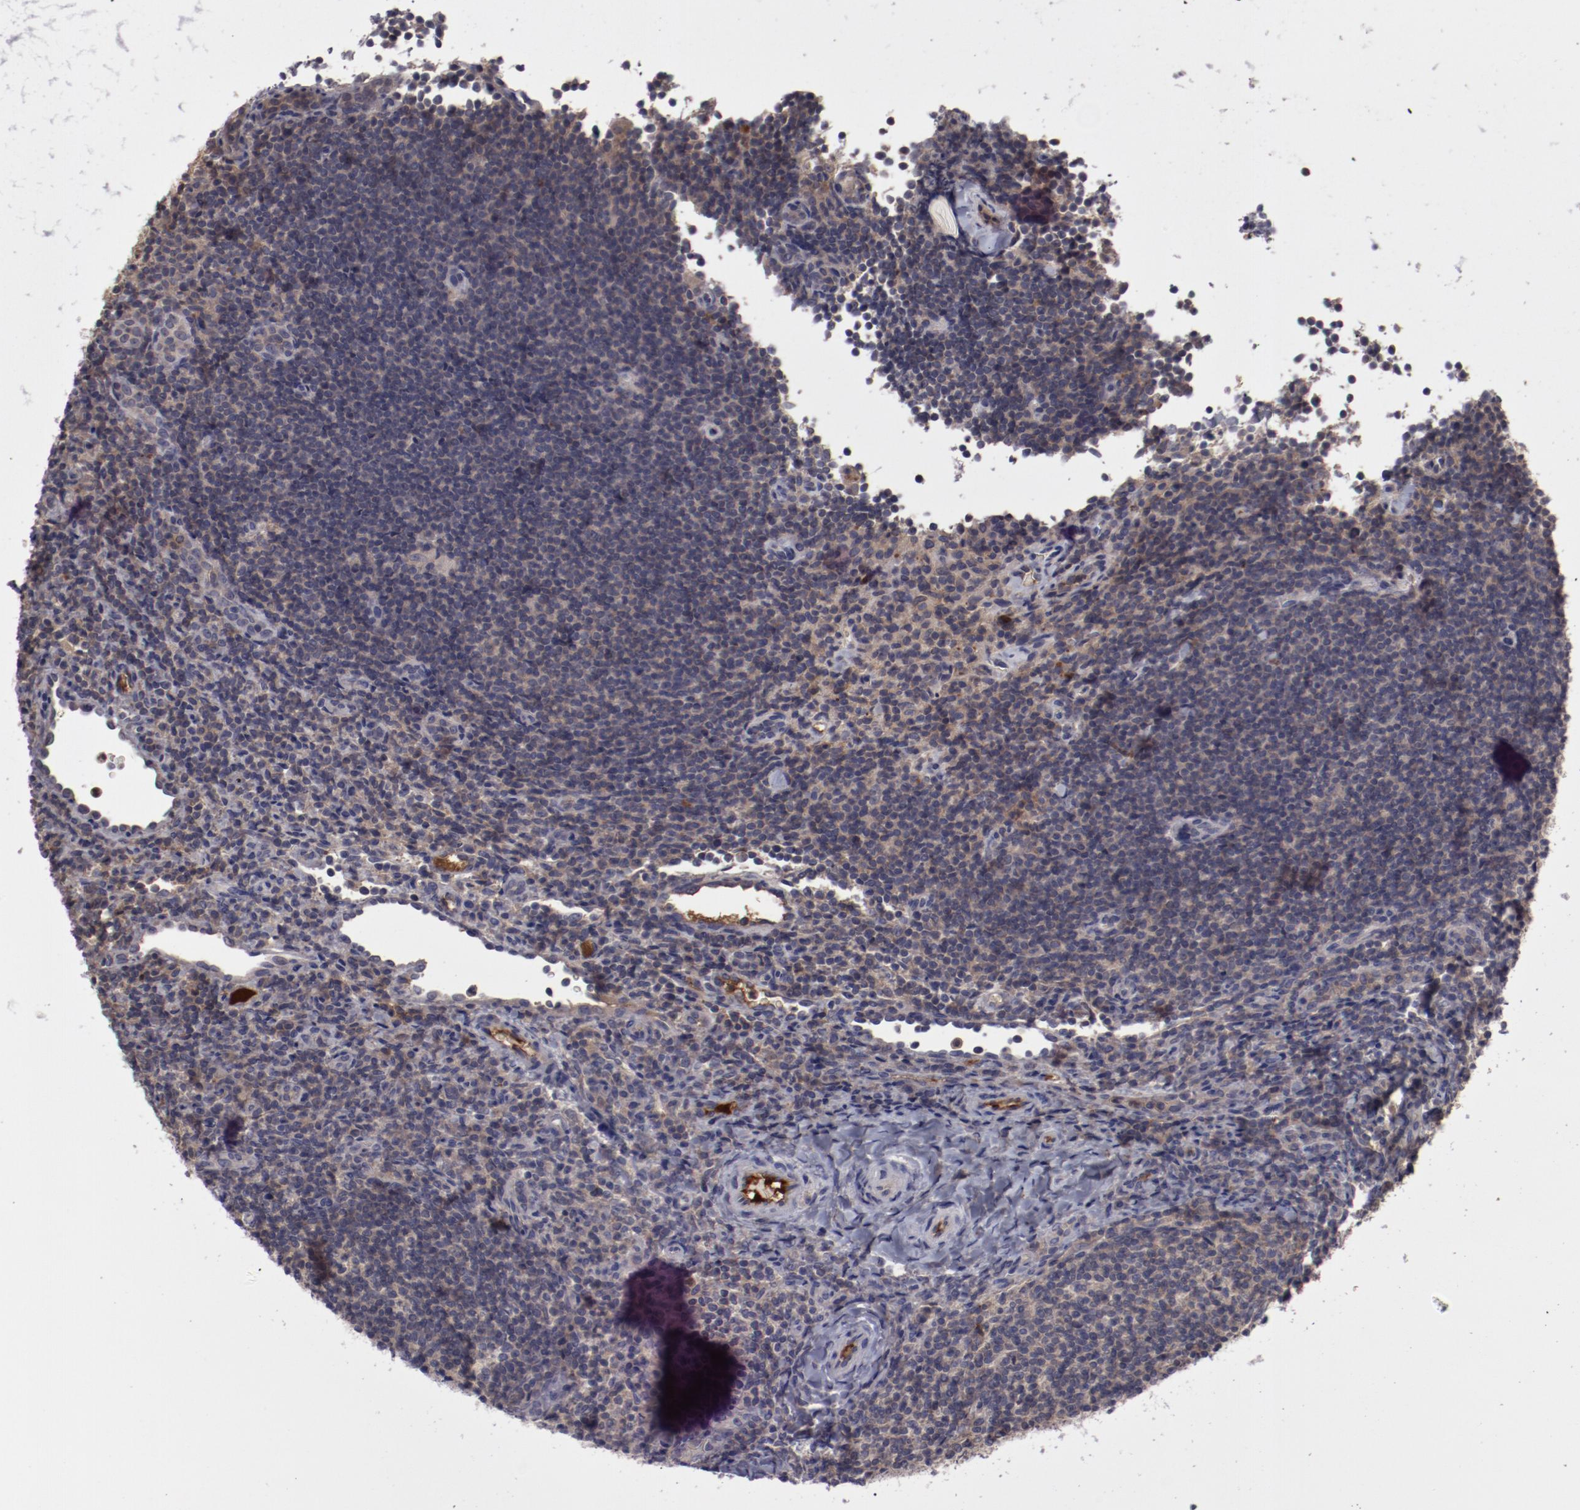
{"staining": {"intensity": "weak", "quantity": "<25%", "location": "cytoplasmic/membranous"}, "tissue": "lymphoma", "cell_type": "Tumor cells", "image_type": "cancer", "snomed": [{"axis": "morphology", "description": "Malignant lymphoma, non-Hodgkin's type, Low grade"}, {"axis": "topography", "description": "Lymph node"}], "caption": "The histopathology image displays no significant staining in tumor cells of lymphoma.", "gene": "CP", "patient": {"sex": "female", "age": 76}}